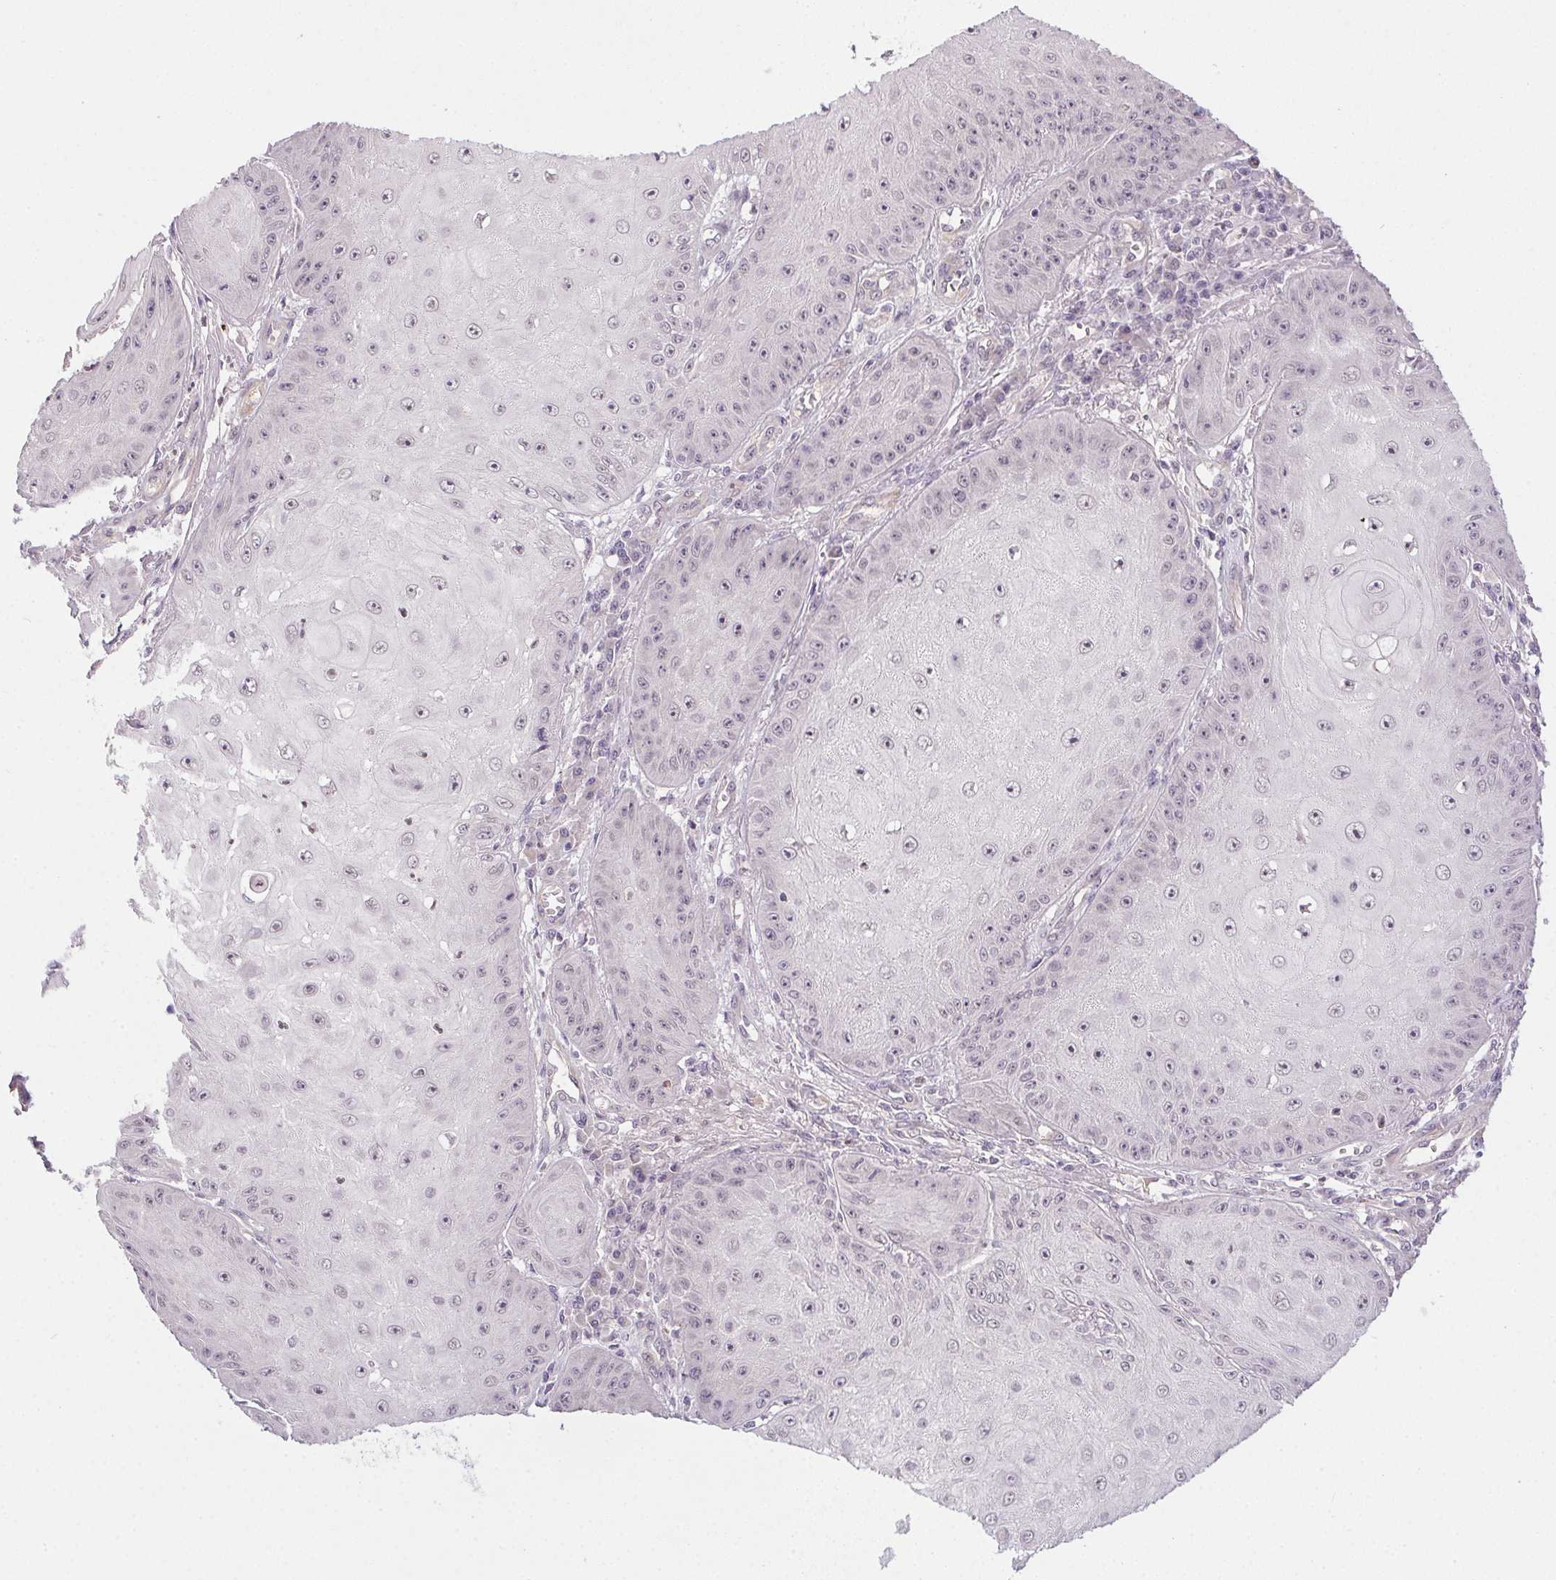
{"staining": {"intensity": "negative", "quantity": "none", "location": "none"}, "tissue": "skin cancer", "cell_type": "Tumor cells", "image_type": "cancer", "snomed": [{"axis": "morphology", "description": "Squamous cell carcinoma, NOS"}, {"axis": "topography", "description": "Skin"}], "caption": "A micrograph of skin squamous cell carcinoma stained for a protein exhibits no brown staining in tumor cells.", "gene": "CFAP92", "patient": {"sex": "male", "age": 70}}